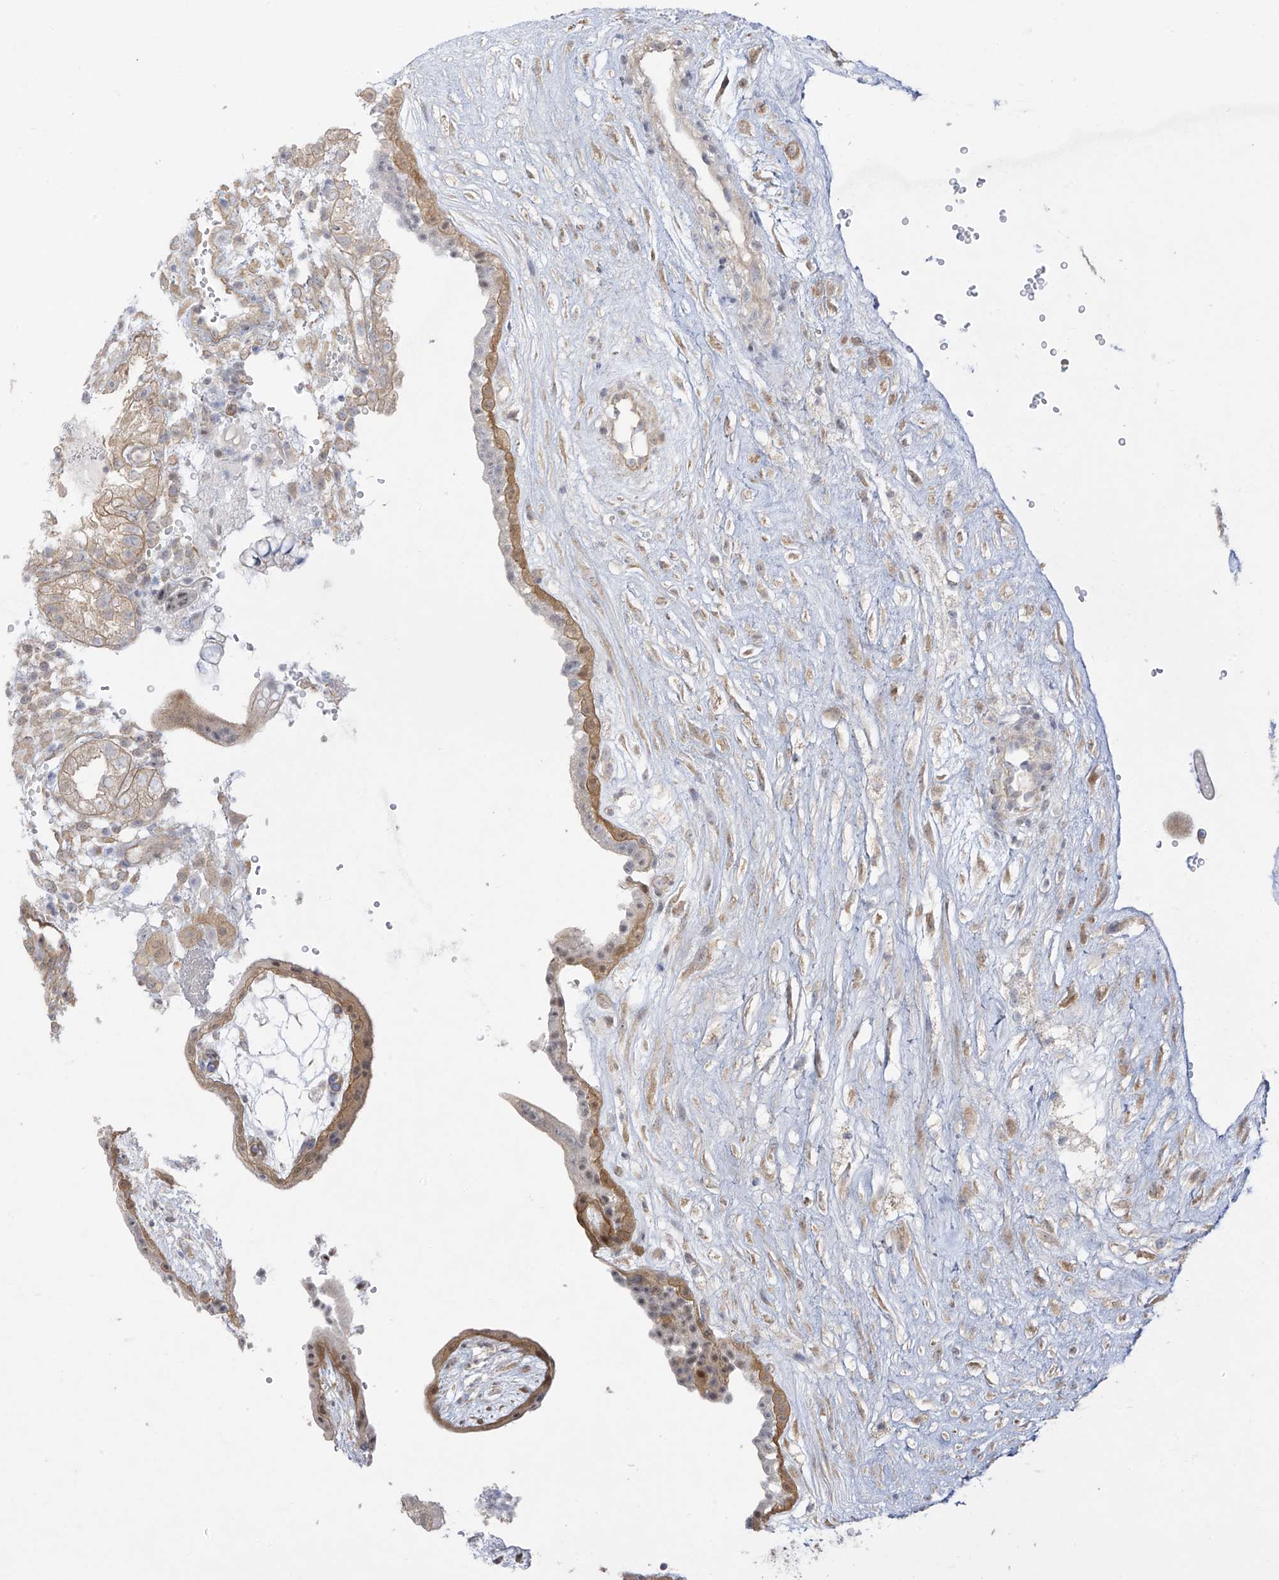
{"staining": {"intensity": "moderate", "quantity": ">75%", "location": "cytoplasmic/membranous,nuclear"}, "tissue": "placenta", "cell_type": "Trophoblastic cells", "image_type": "normal", "snomed": [{"axis": "morphology", "description": "Normal tissue, NOS"}, {"axis": "topography", "description": "Placenta"}], "caption": "A photomicrograph showing moderate cytoplasmic/membranous,nuclear positivity in approximately >75% of trophoblastic cells in normal placenta, as visualized by brown immunohistochemical staining.", "gene": "EIPR1", "patient": {"sex": "female", "age": 18}}